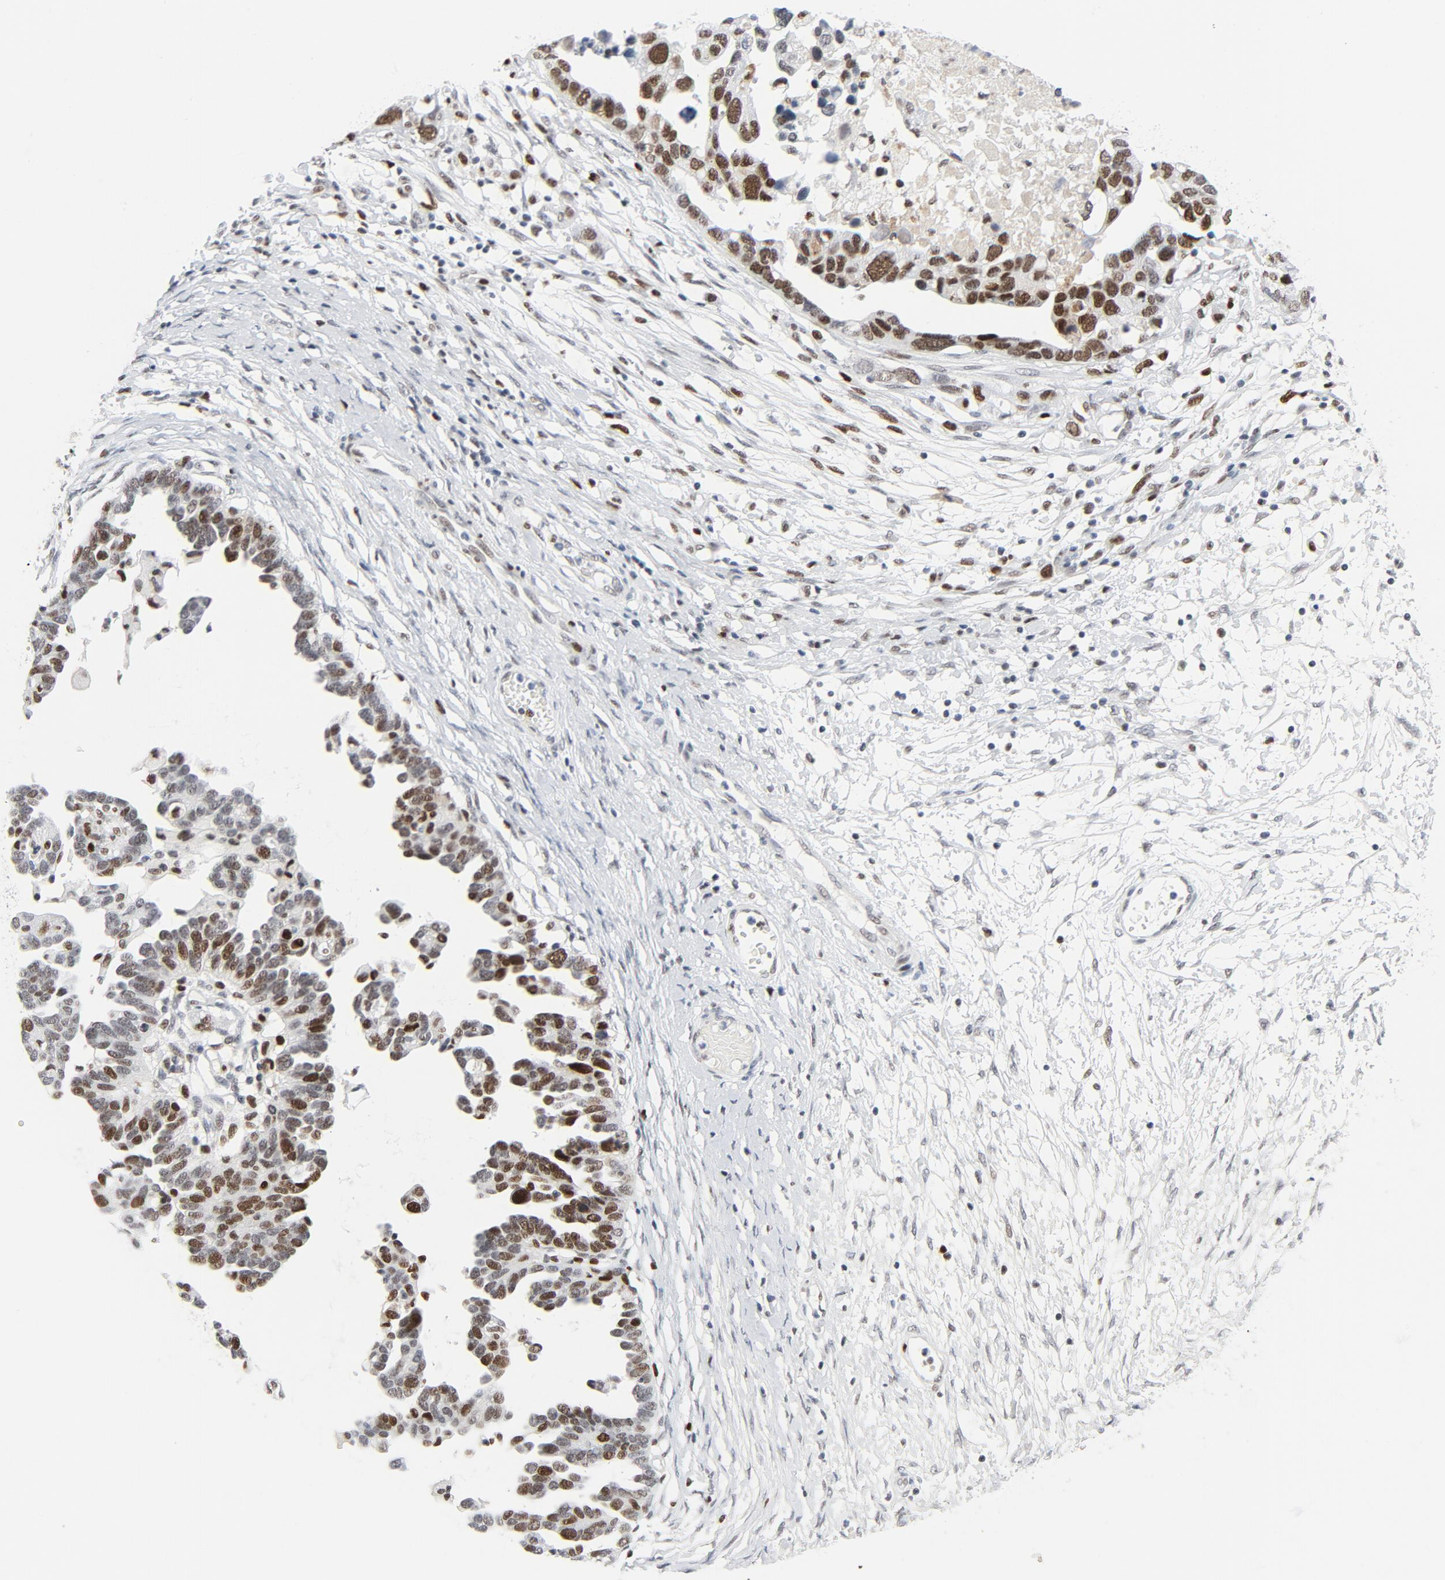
{"staining": {"intensity": "moderate", "quantity": ">75%", "location": "nuclear"}, "tissue": "ovarian cancer", "cell_type": "Tumor cells", "image_type": "cancer", "snomed": [{"axis": "morphology", "description": "Cystadenocarcinoma, serous, NOS"}, {"axis": "topography", "description": "Ovary"}], "caption": "This image reveals immunohistochemistry staining of ovarian cancer (serous cystadenocarcinoma), with medium moderate nuclear expression in approximately >75% of tumor cells.", "gene": "POLD1", "patient": {"sex": "female", "age": 54}}